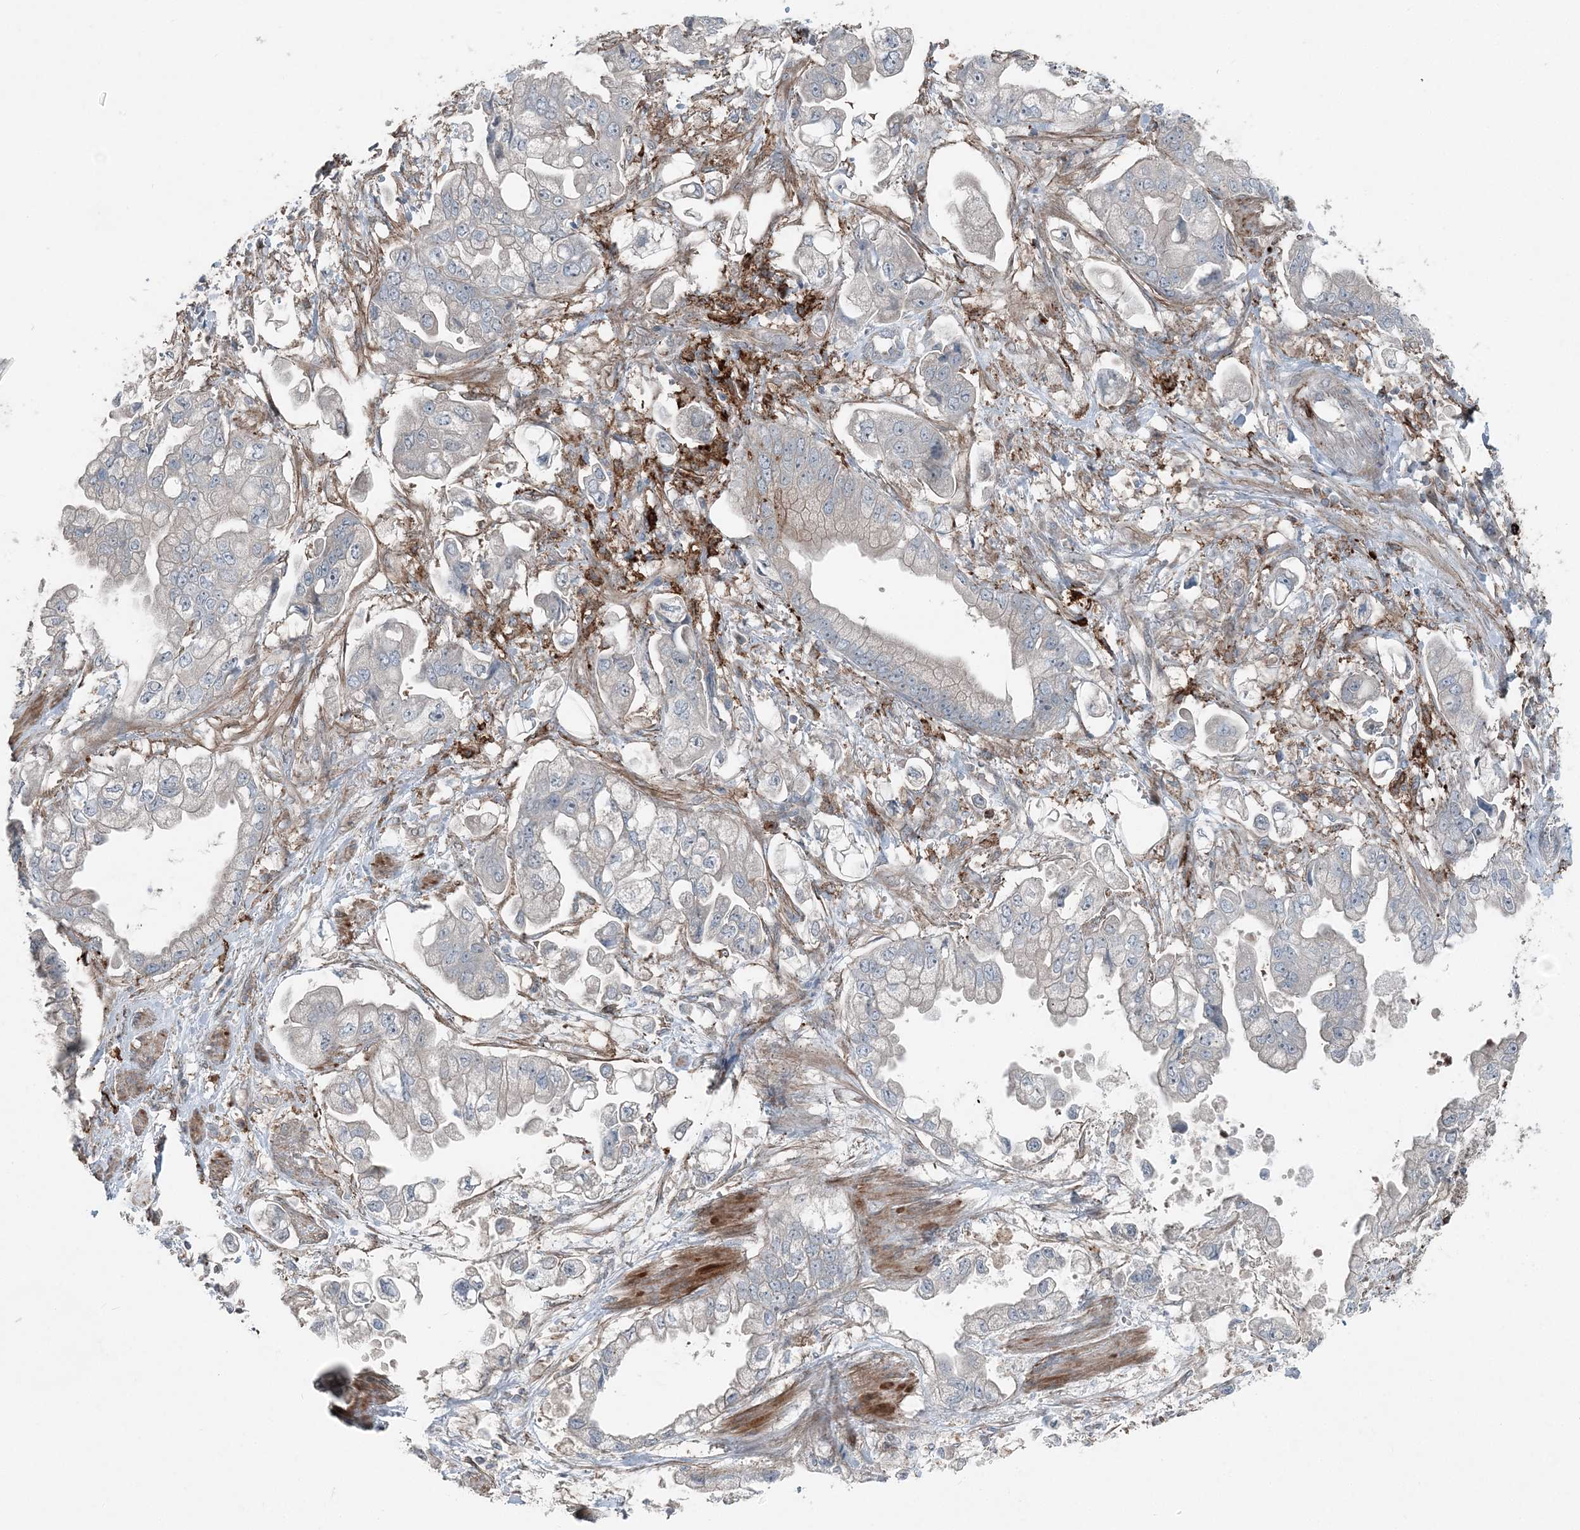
{"staining": {"intensity": "negative", "quantity": "none", "location": "none"}, "tissue": "stomach cancer", "cell_type": "Tumor cells", "image_type": "cancer", "snomed": [{"axis": "morphology", "description": "Adenocarcinoma, NOS"}, {"axis": "topography", "description": "Stomach"}], "caption": "Micrograph shows no significant protein positivity in tumor cells of stomach cancer. (Brightfield microscopy of DAB (3,3'-diaminobenzidine) IHC at high magnification).", "gene": "KY", "patient": {"sex": "male", "age": 62}}